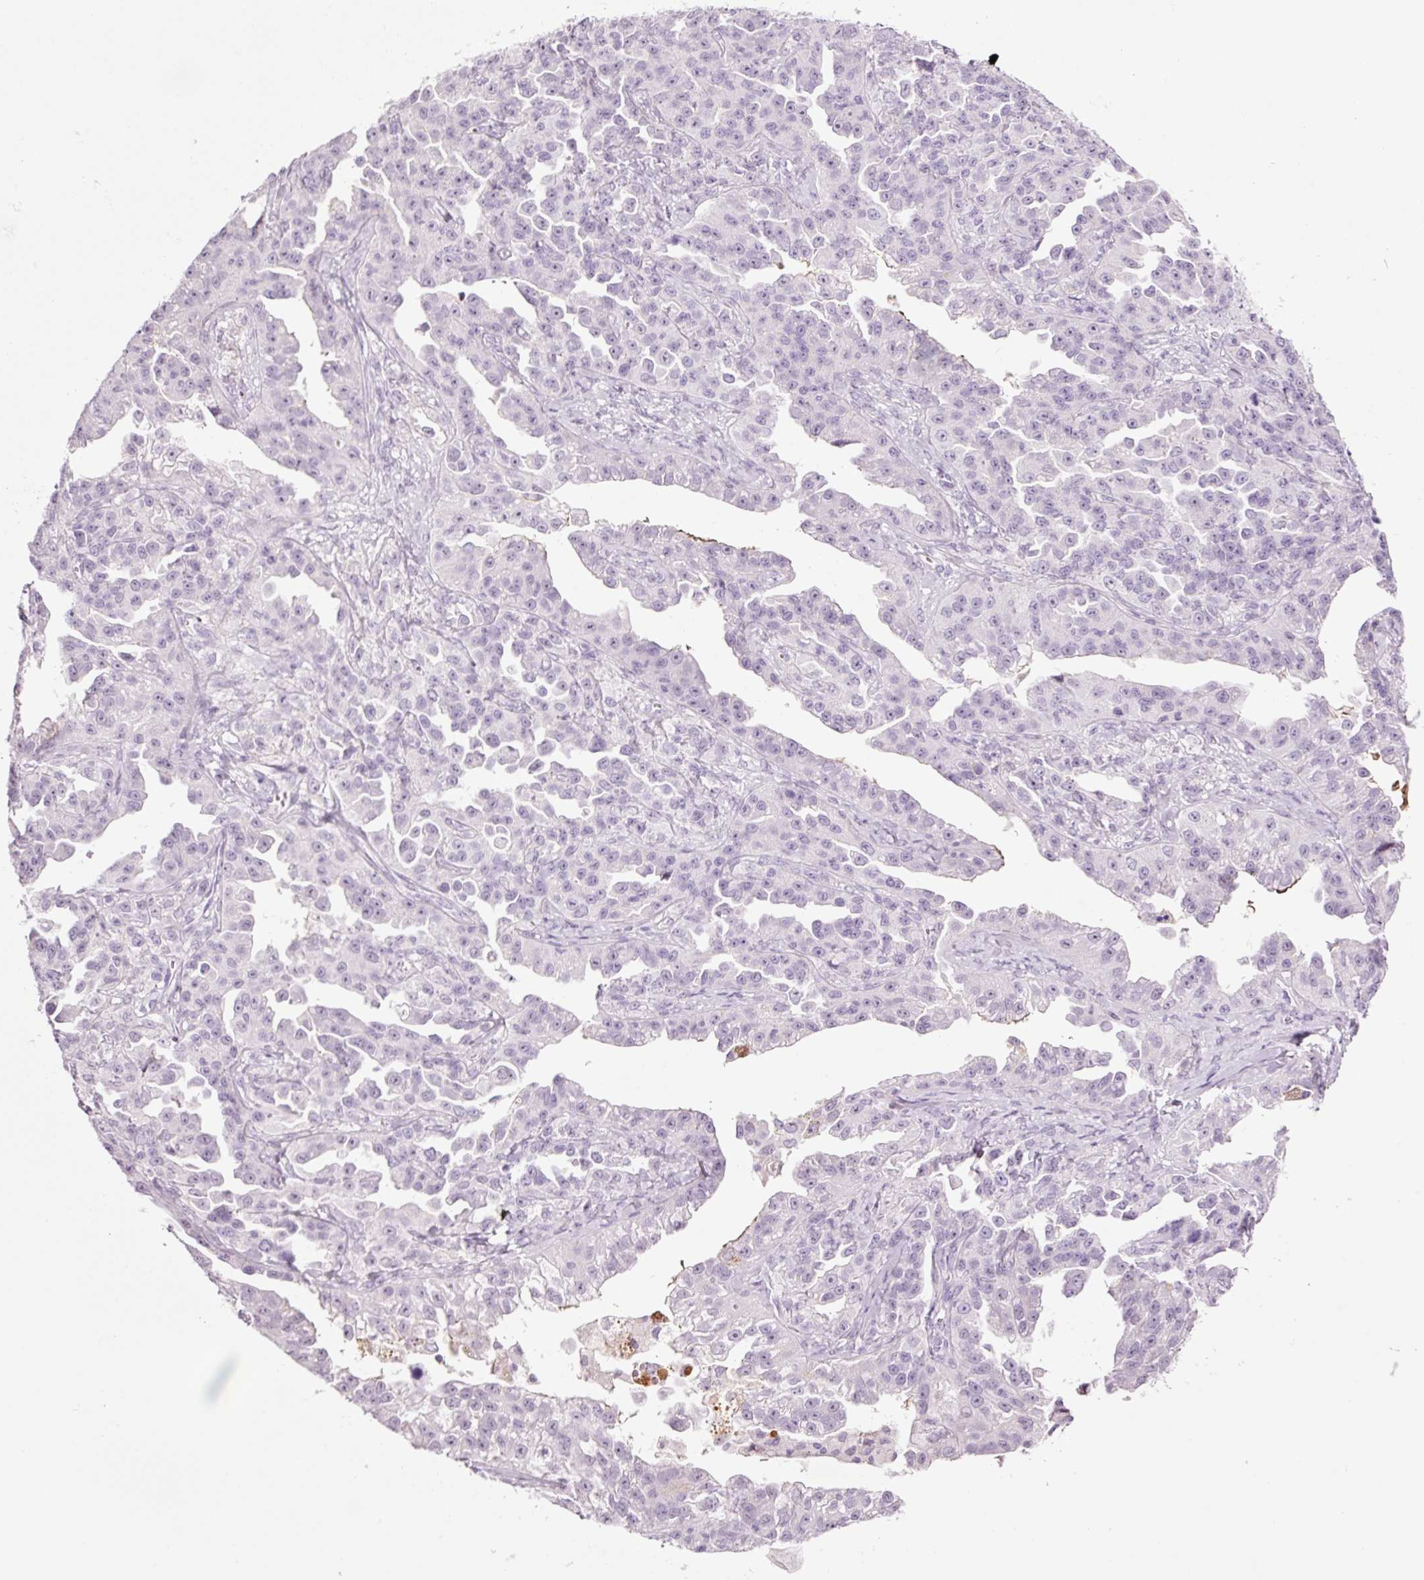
{"staining": {"intensity": "negative", "quantity": "none", "location": "none"}, "tissue": "ovarian cancer", "cell_type": "Tumor cells", "image_type": "cancer", "snomed": [{"axis": "morphology", "description": "Cystadenocarcinoma, serous, NOS"}, {"axis": "topography", "description": "Ovary"}], "caption": "Ovarian serous cystadenocarcinoma was stained to show a protein in brown. There is no significant expression in tumor cells. (DAB IHC with hematoxylin counter stain).", "gene": "KLF1", "patient": {"sex": "female", "age": 75}}